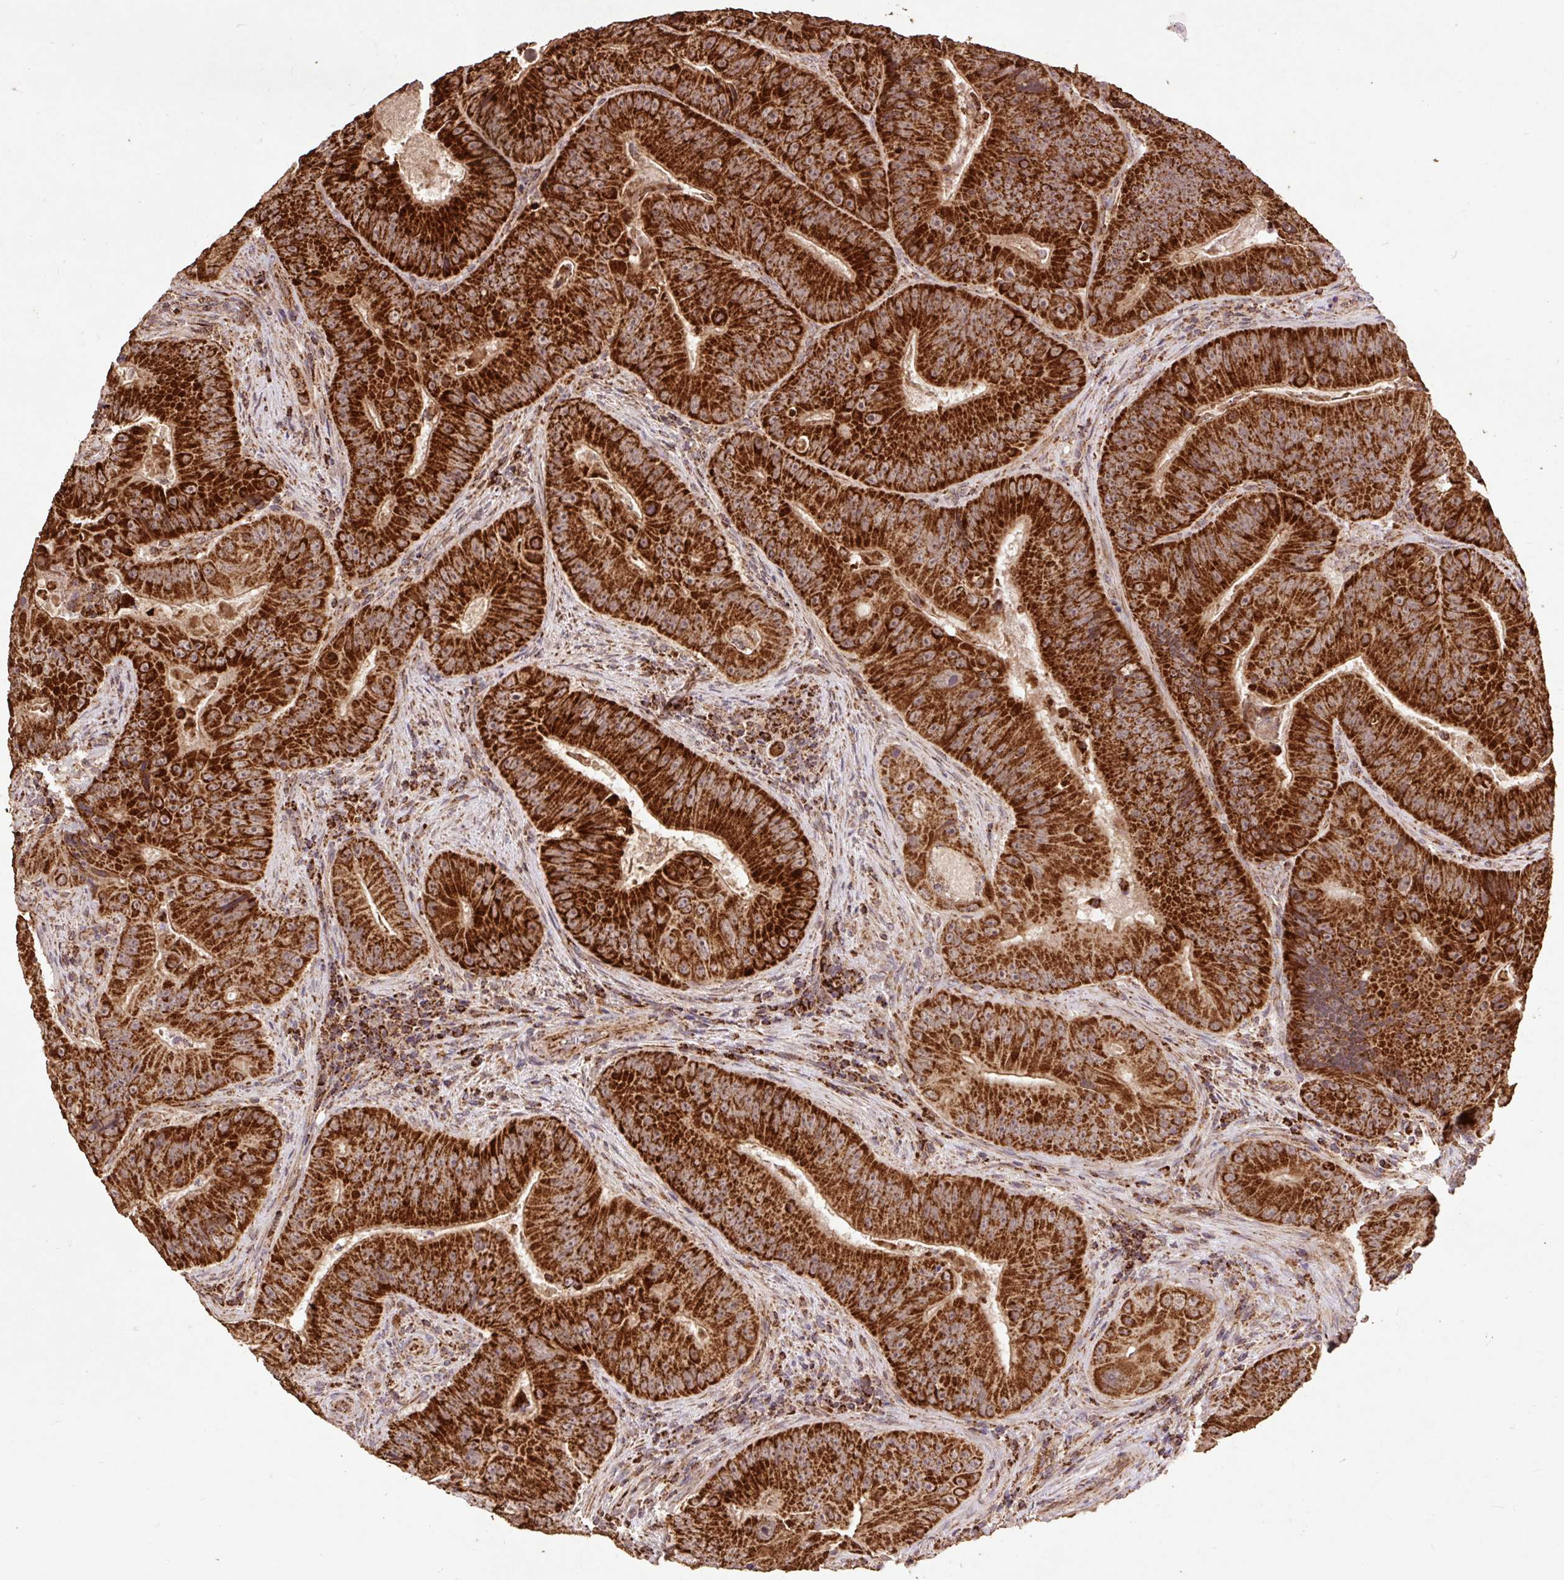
{"staining": {"intensity": "strong", "quantity": ">75%", "location": "cytoplasmic/membranous"}, "tissue": "colorectal cancer", "cell_type": "Tumor cells", "image_type": "cancer", "snomed": [{"axis": "morphology", "description": "Adenocarcinoma, NOS"}, {"axis": "topography", "description": "Colon"}], "caption": "Strong cytoplasmic/membranous positivity for a protein is seen in about >75% of tumor cells of colorectal cancer (adenocarcinoma) using immunohistochemistry.", "gene": "ATP5F1A", "patient": {"sex": "female", "age": 86}}